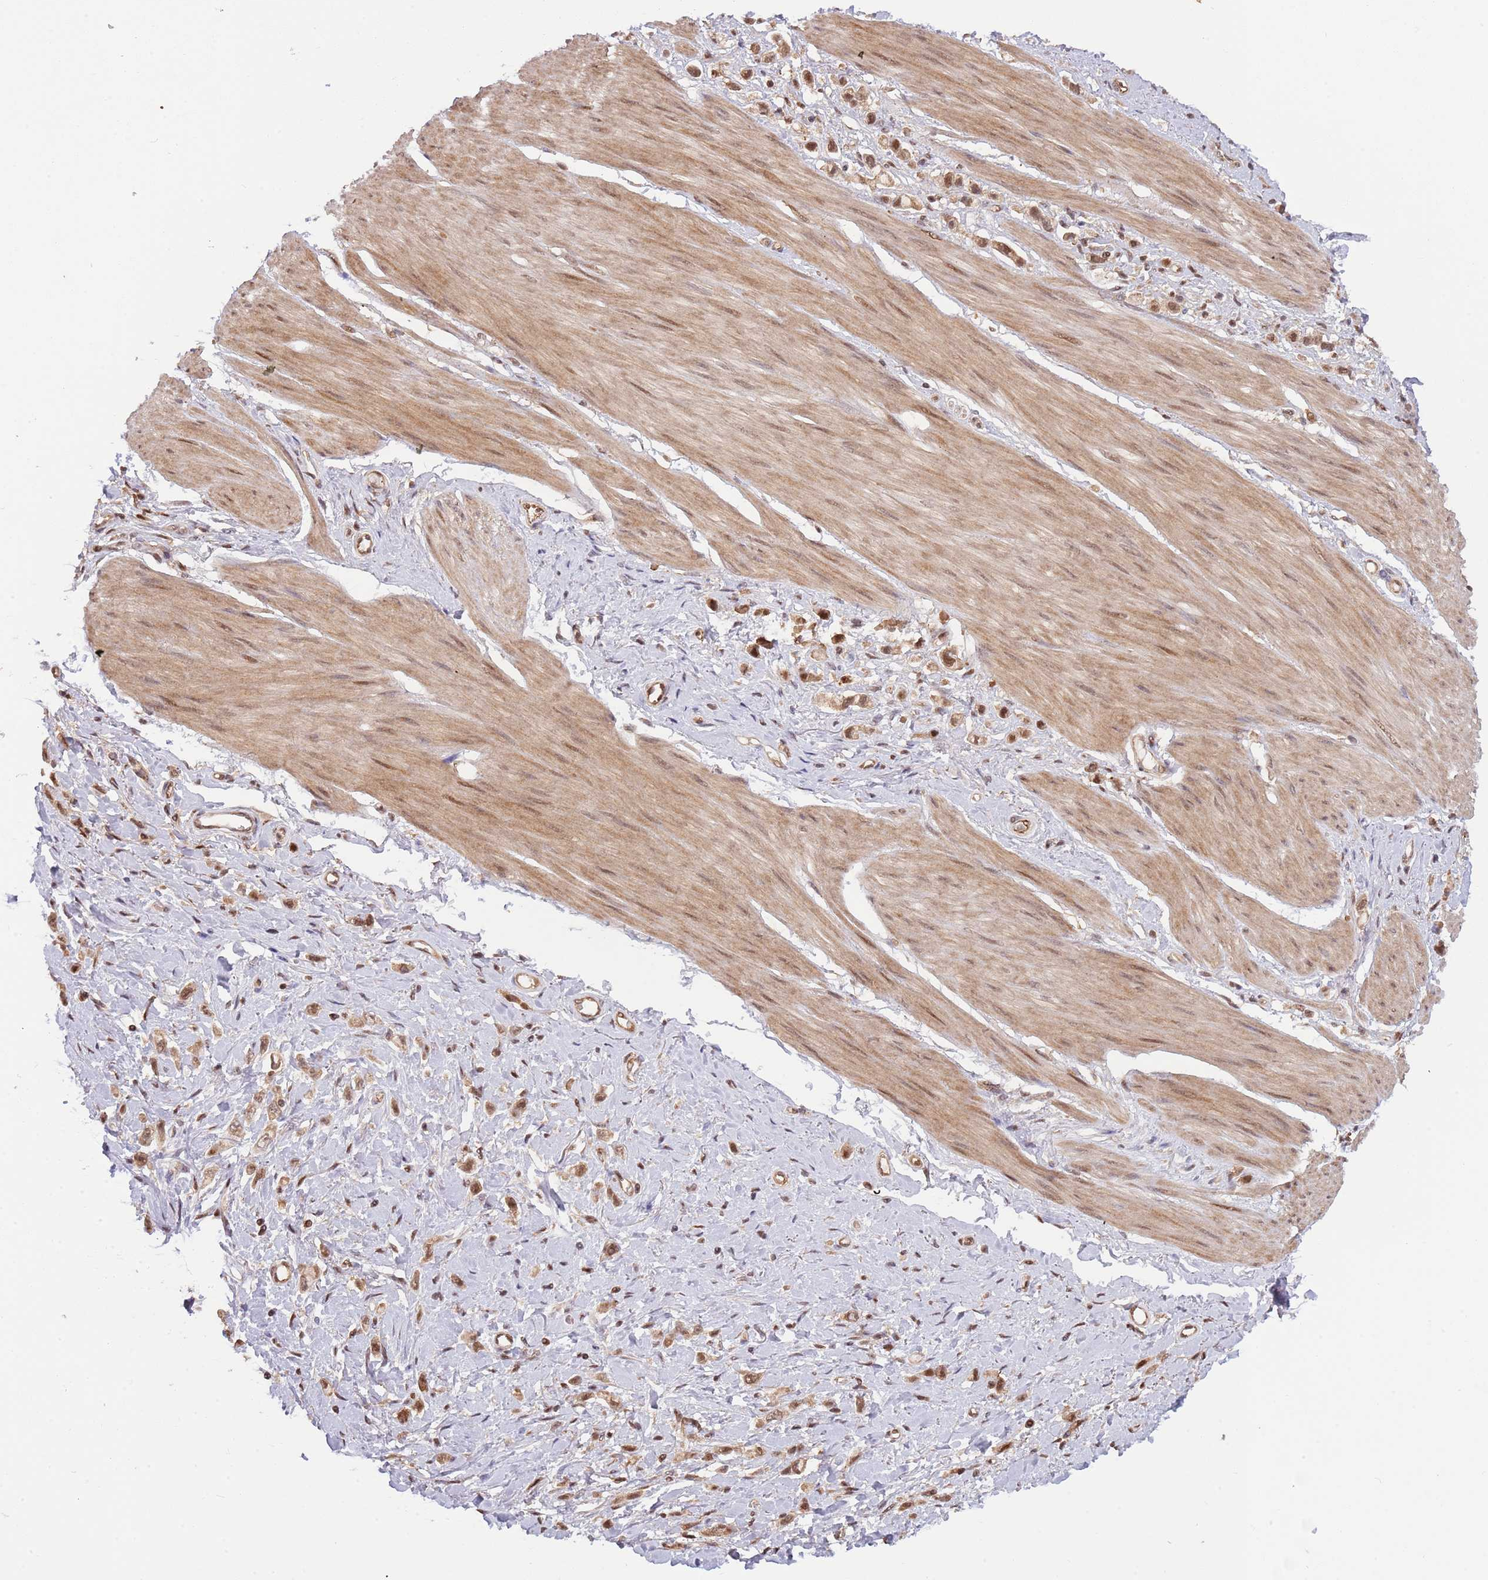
{"staining": {"intensity": "strong", "quantity": ">75%", "location": "nuclear"}, "tissue": "stomach cancer", "cell_type": "Tumor cells", "image_type": "cancer", "snomed": [{"axis": "morphology", "description": "Adenocarcinoma, NOS"}, {"axis": "topography", "description": "Stomach"}], "caption": "Immunohistochemical staining of human stomach cancer (adenocarcinoma) reveals high levels of strong nuclear protein positivity in approximately >75% of tumor cells. Nuclei are stained in blue.", "gene": "PLSCR5", "patient": {"sex": "female", "age": 65}}